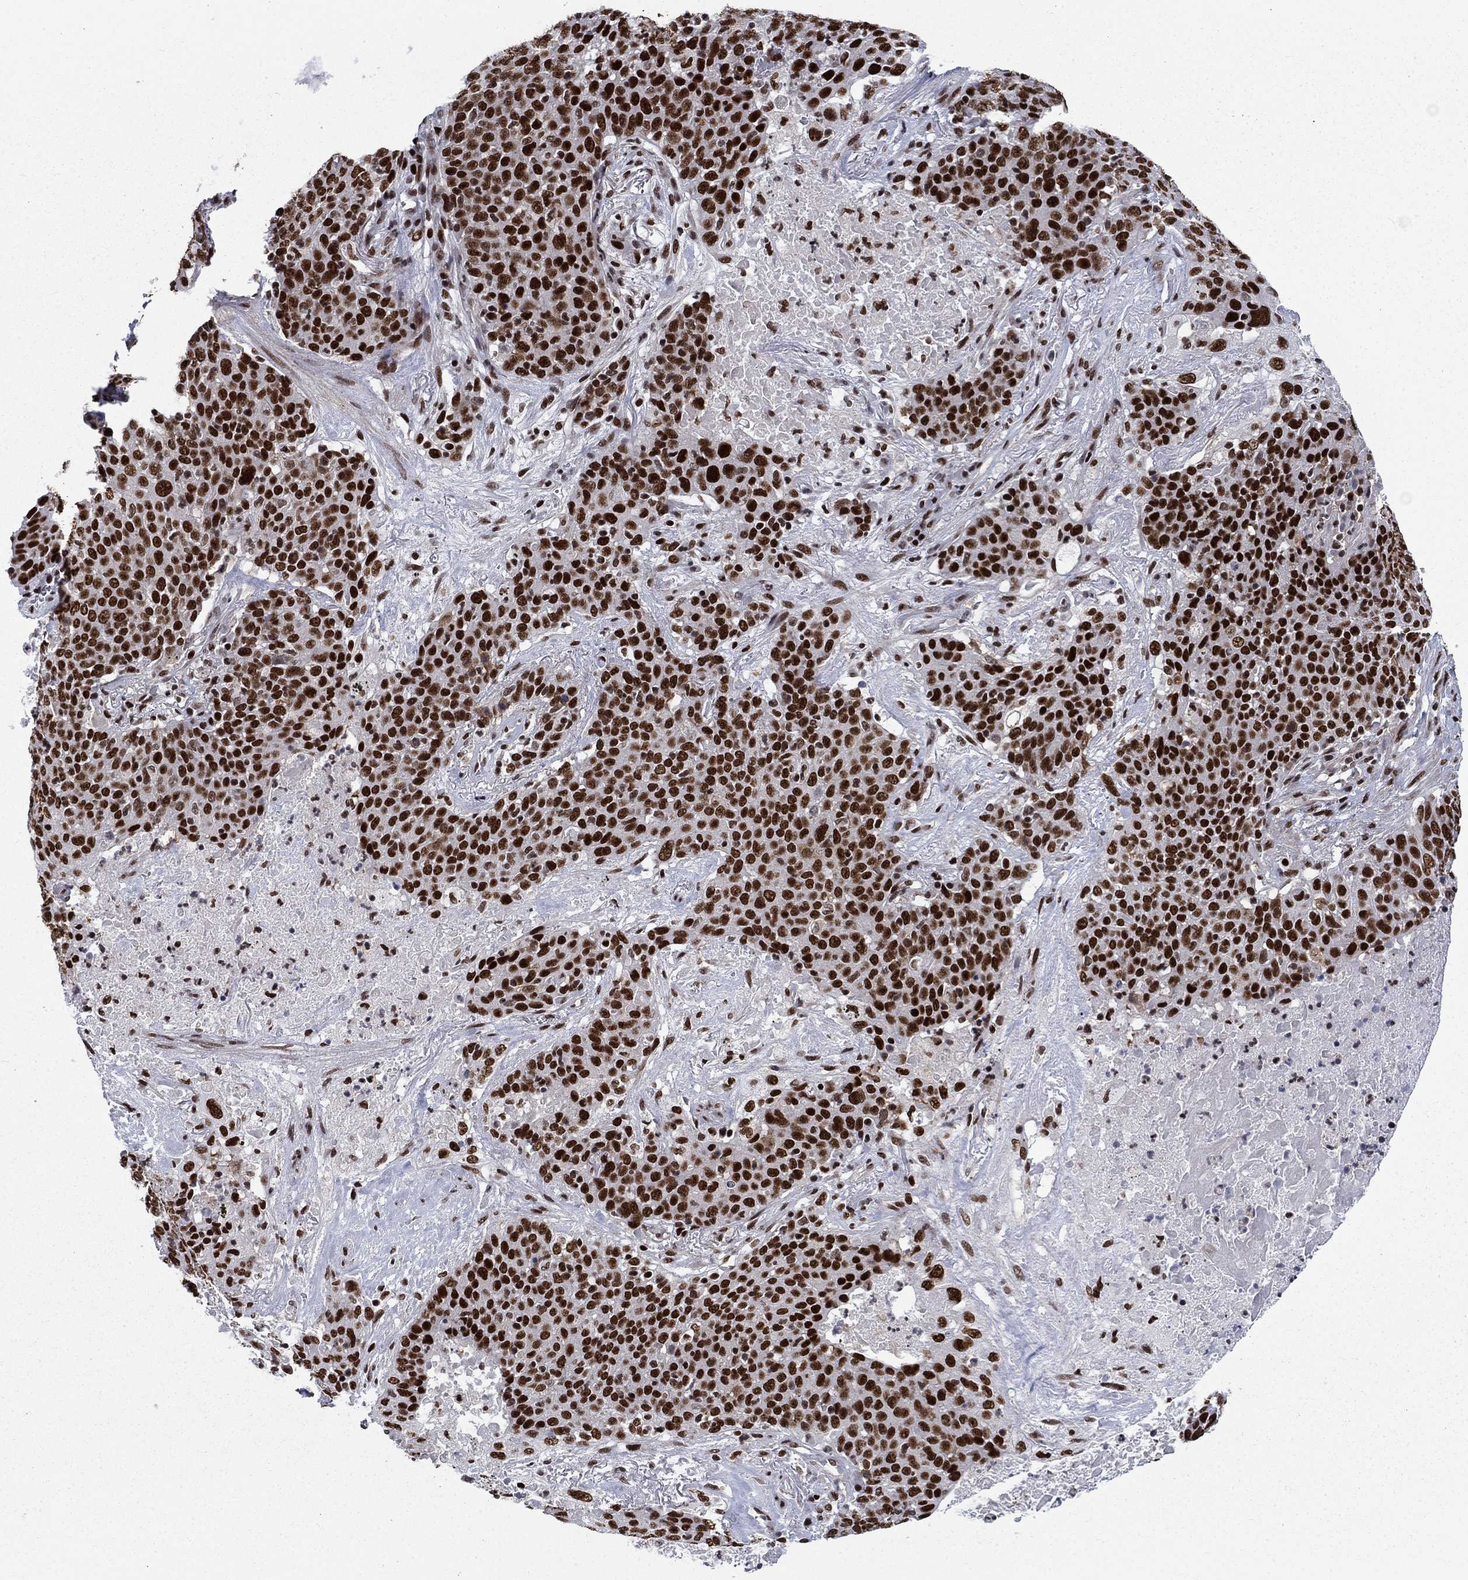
{"staining": {"intensity": "strong", "quantity": ">75%", "location": "nuclear"}, "tissue": "lung cancer", "cell_type": "Tumor cells", "image_type": "cancer", "snomed": [{"axis": "morphology", "description": "Squamous cell carcinoma, NOS"}, {"axis": "topography", "description": "Lung"}], "caption": "Immunohistochemistry photomicrograph of lung squamous cell carcinoma stained for a protein (brown), which shows high levels of strong nuclear positivity in approximately >75% of tumor cells.", "gene": "RPRD1B", "patient": {"sex": "male", "age": 82}}